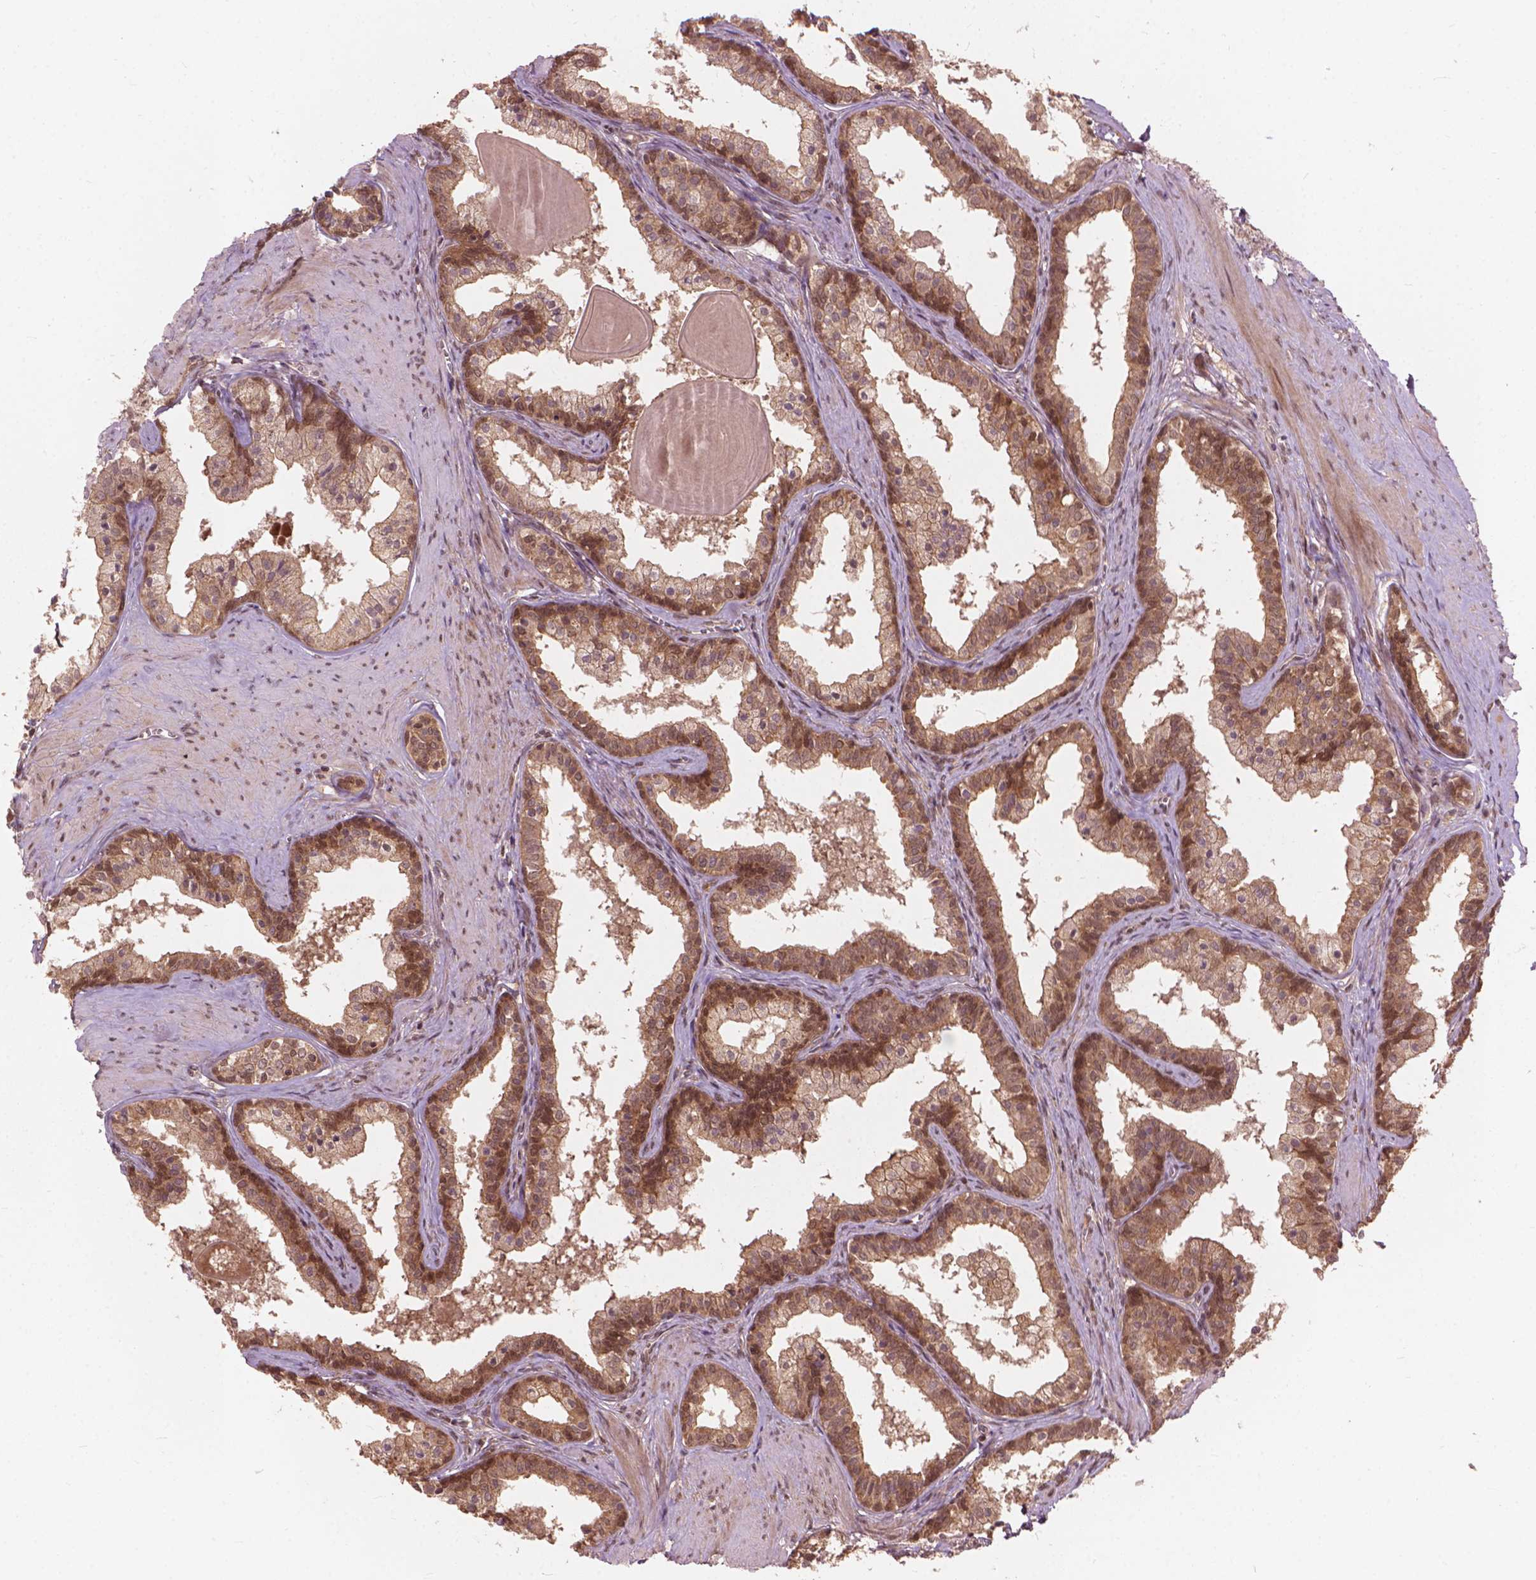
{"staining": {"intensity": "moderate", "quantity": "25%-75%", "location": "cytoplasmic/membranous,nuclear"}, "tissue": "prostate", "cell_type": "Glandular cells", "image_type": "normal", "snomed": [{"axis": "morphology", "description": "Normal tissue, NOS"}, {"axis": "topography", "description": "Prostate"}], "caption": "DAB (3,3'-diaminobenzidine) immunohistochemical staining of normal prostate shows moderate cytoplasmic/membranous,nuclear protein staining in approximately 25%-75% of glandular cells. Immunohistochemistry (ihc) stains the protein of interest in brown and the nuclei are stained blue.", "gene": "SSU72", "patient": {"sex": "male", "age": 61}}